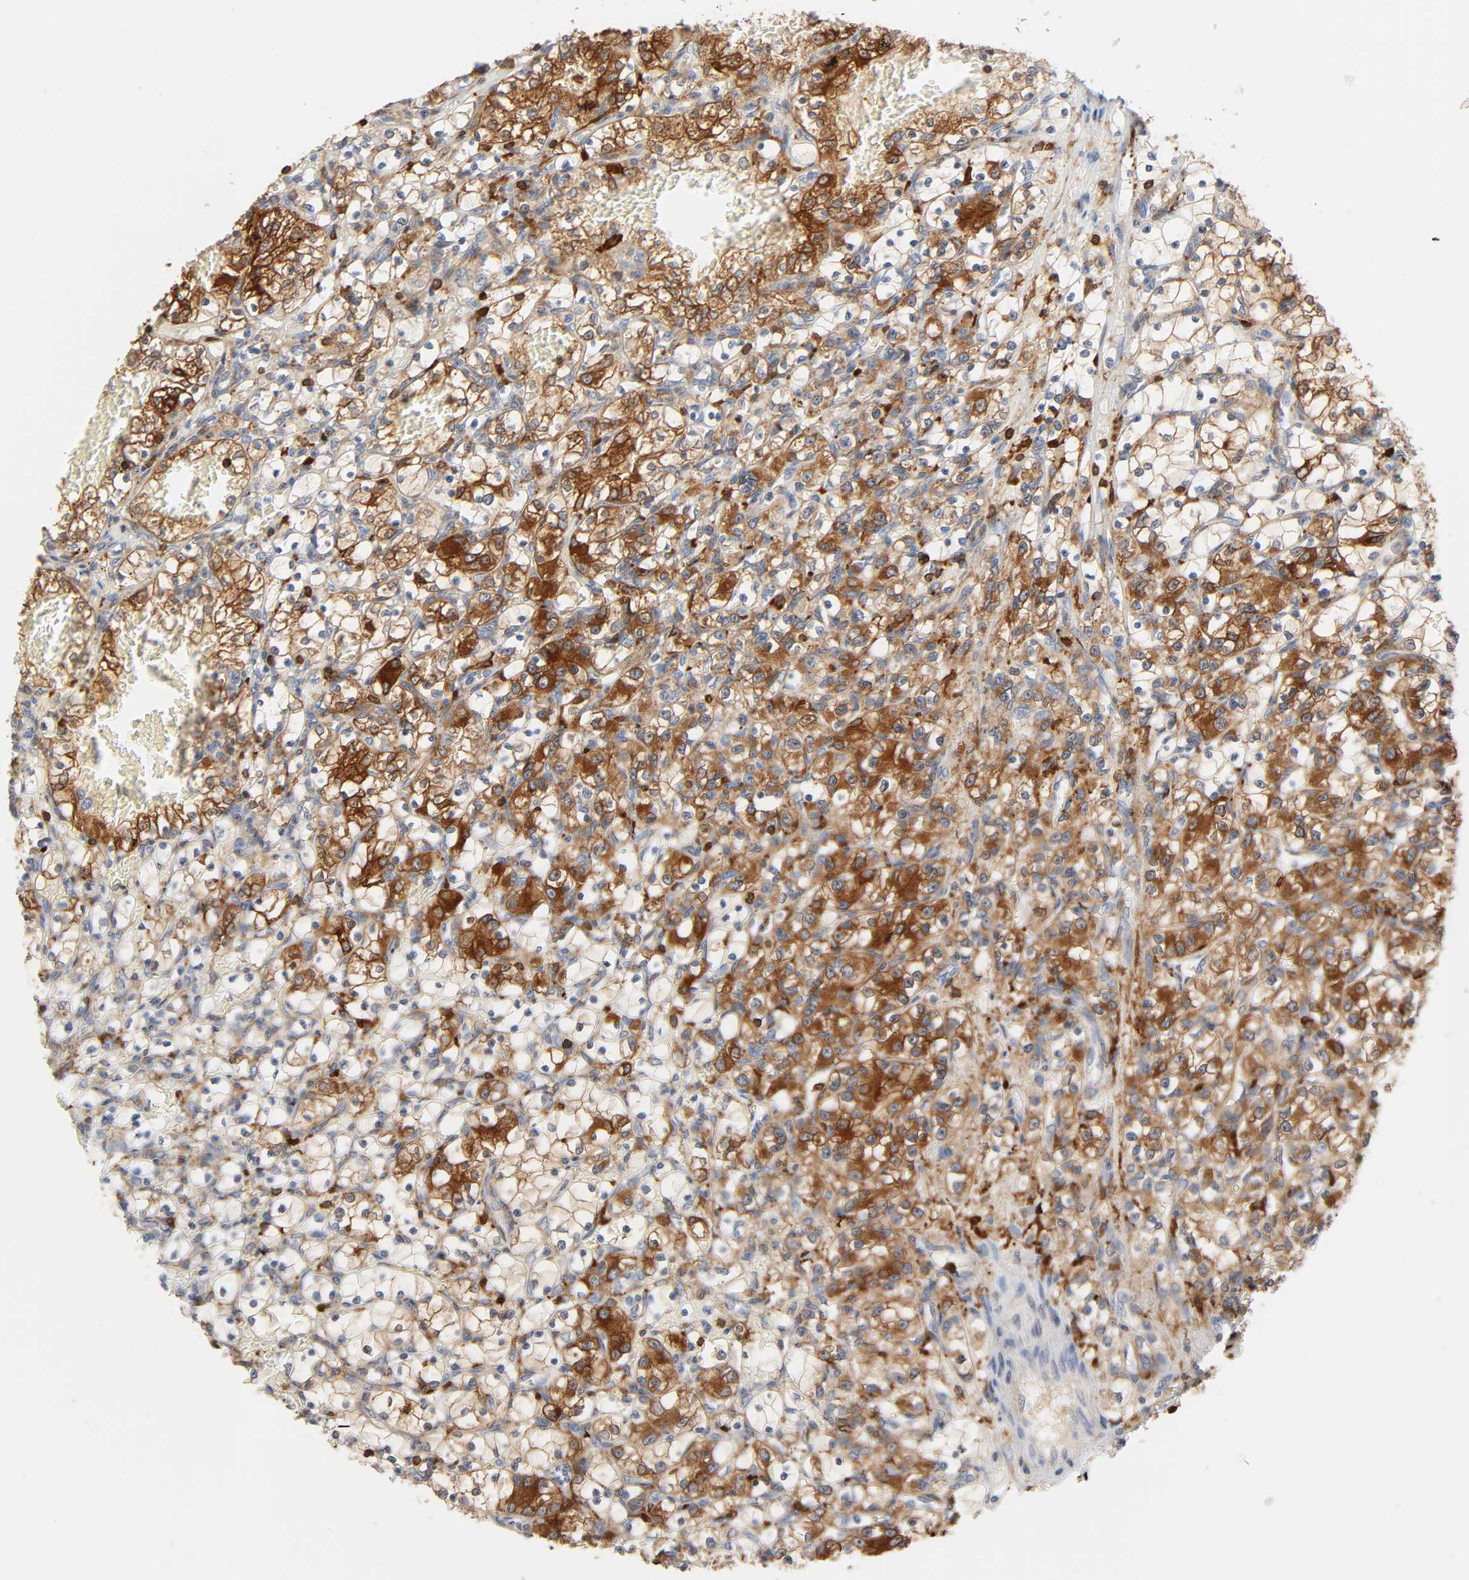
{"staining": {"intensity": "strong", "quantity": ">75%", "location": "cytoplasmic/membranous"}, "tissue": "renal cancer", "cell_type": "Tumor cells", "image_type": "cancer", "snomed": [{"axis": "morphology", "description": "Adenocarcinoma, NOS"}, {"axis": "topography", "description": "Kidney"}], "caption": "Tumor cells show strong cytoplasmic/membranous positivity in about >75% of cells in renal adenocarcinoma.", "gene": "BIN1", "patient": {"sex": "female", "age": 69}}